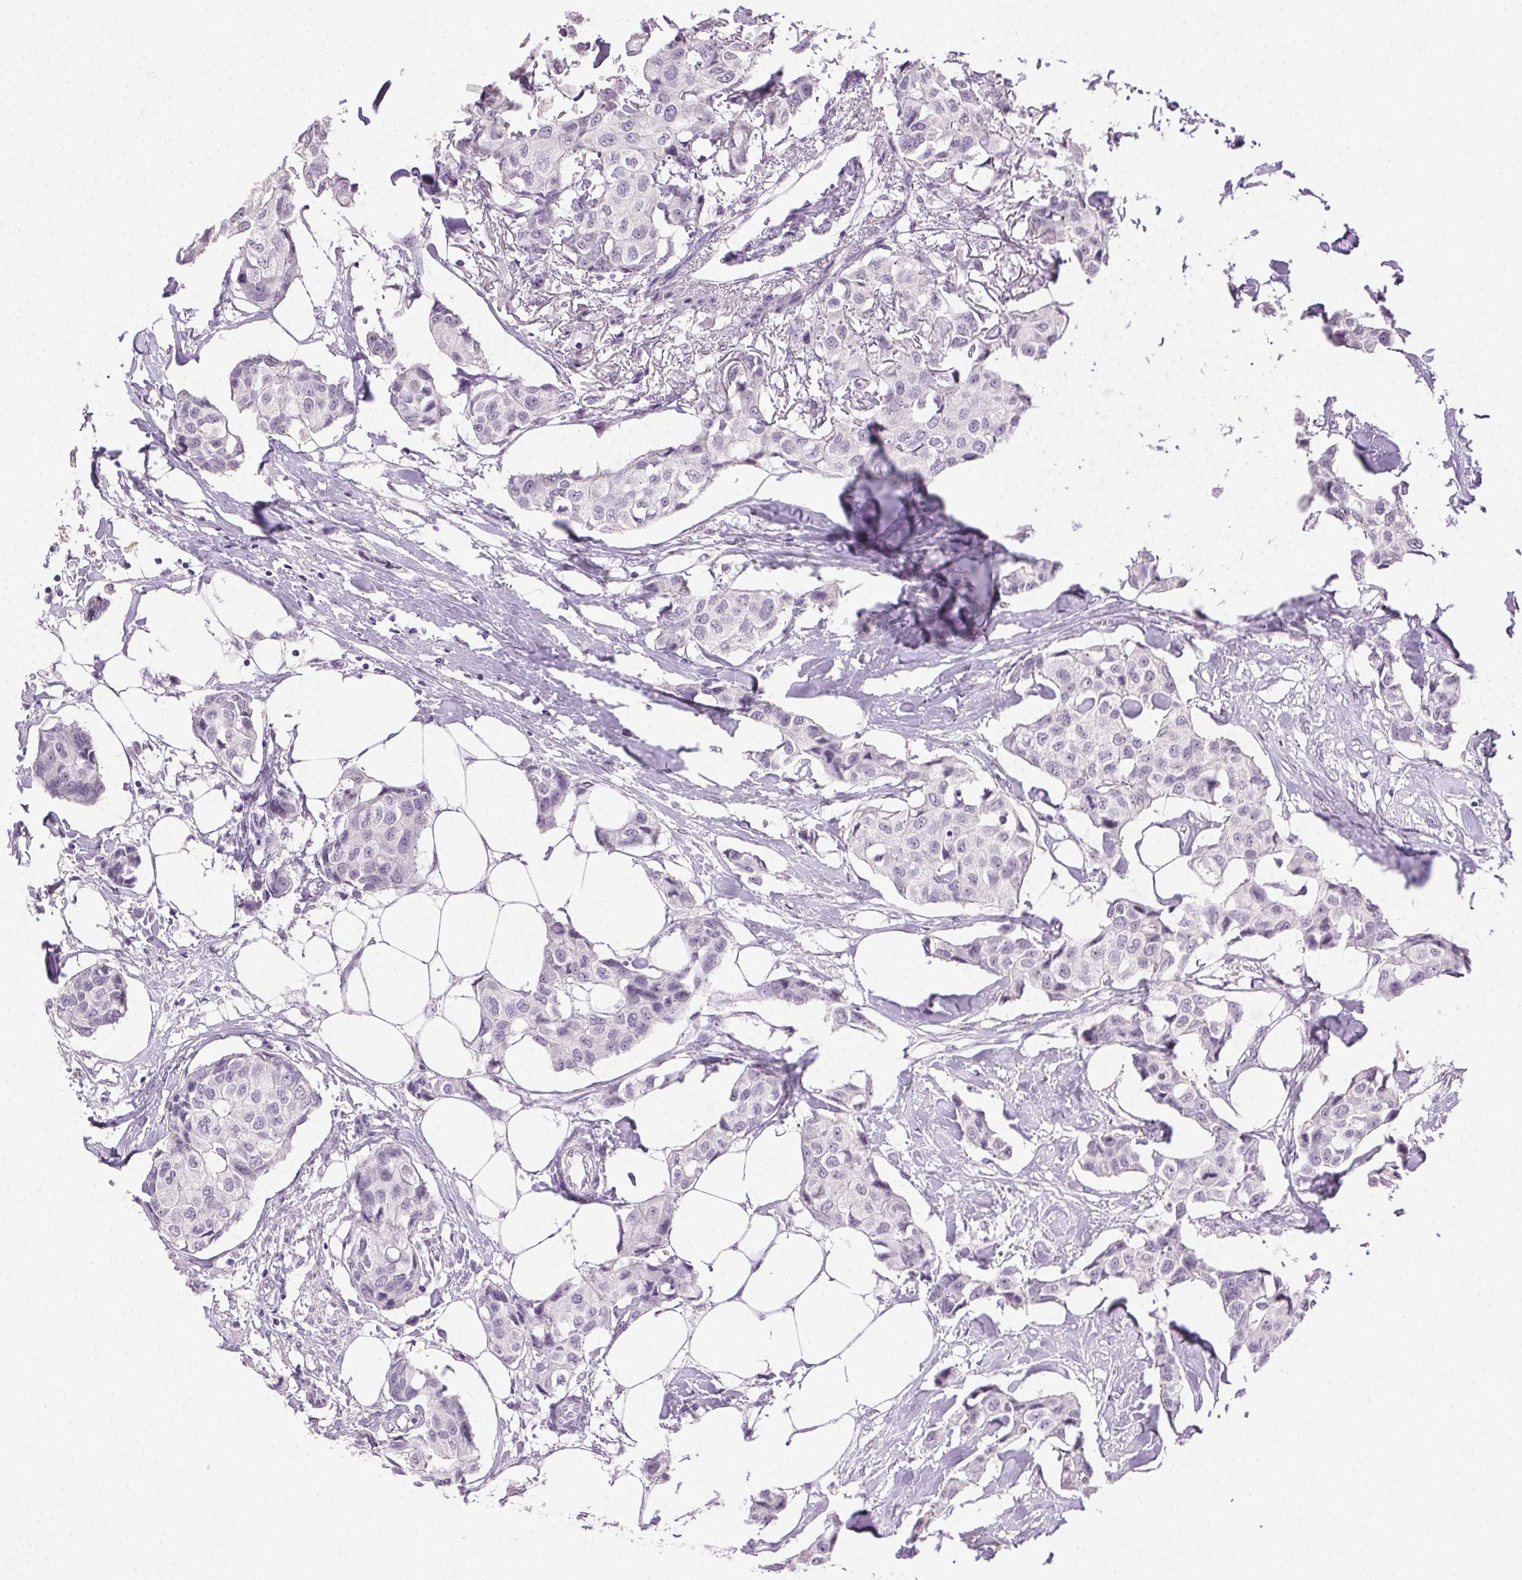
{"staining": {"intensity": "negative", "quantity": "none", "location": "none"}, "tissue": "breast cancer", "cell_type": "Tumor cells", "image_type": "cancer", "snomed": [{"axis": "morphology", "description": "Duct carcinoma"}, {"axis": "topography", "description": "Breast"}], "caption": "High power microscopy micrograph of an immunohistochemistry (IHC) micrograph of invasive ductal carcinoma (breast), revealing no significant expression in tumor cells.", "gene": "CLDN10", "patient": {"sex": "female", "age": 80}}